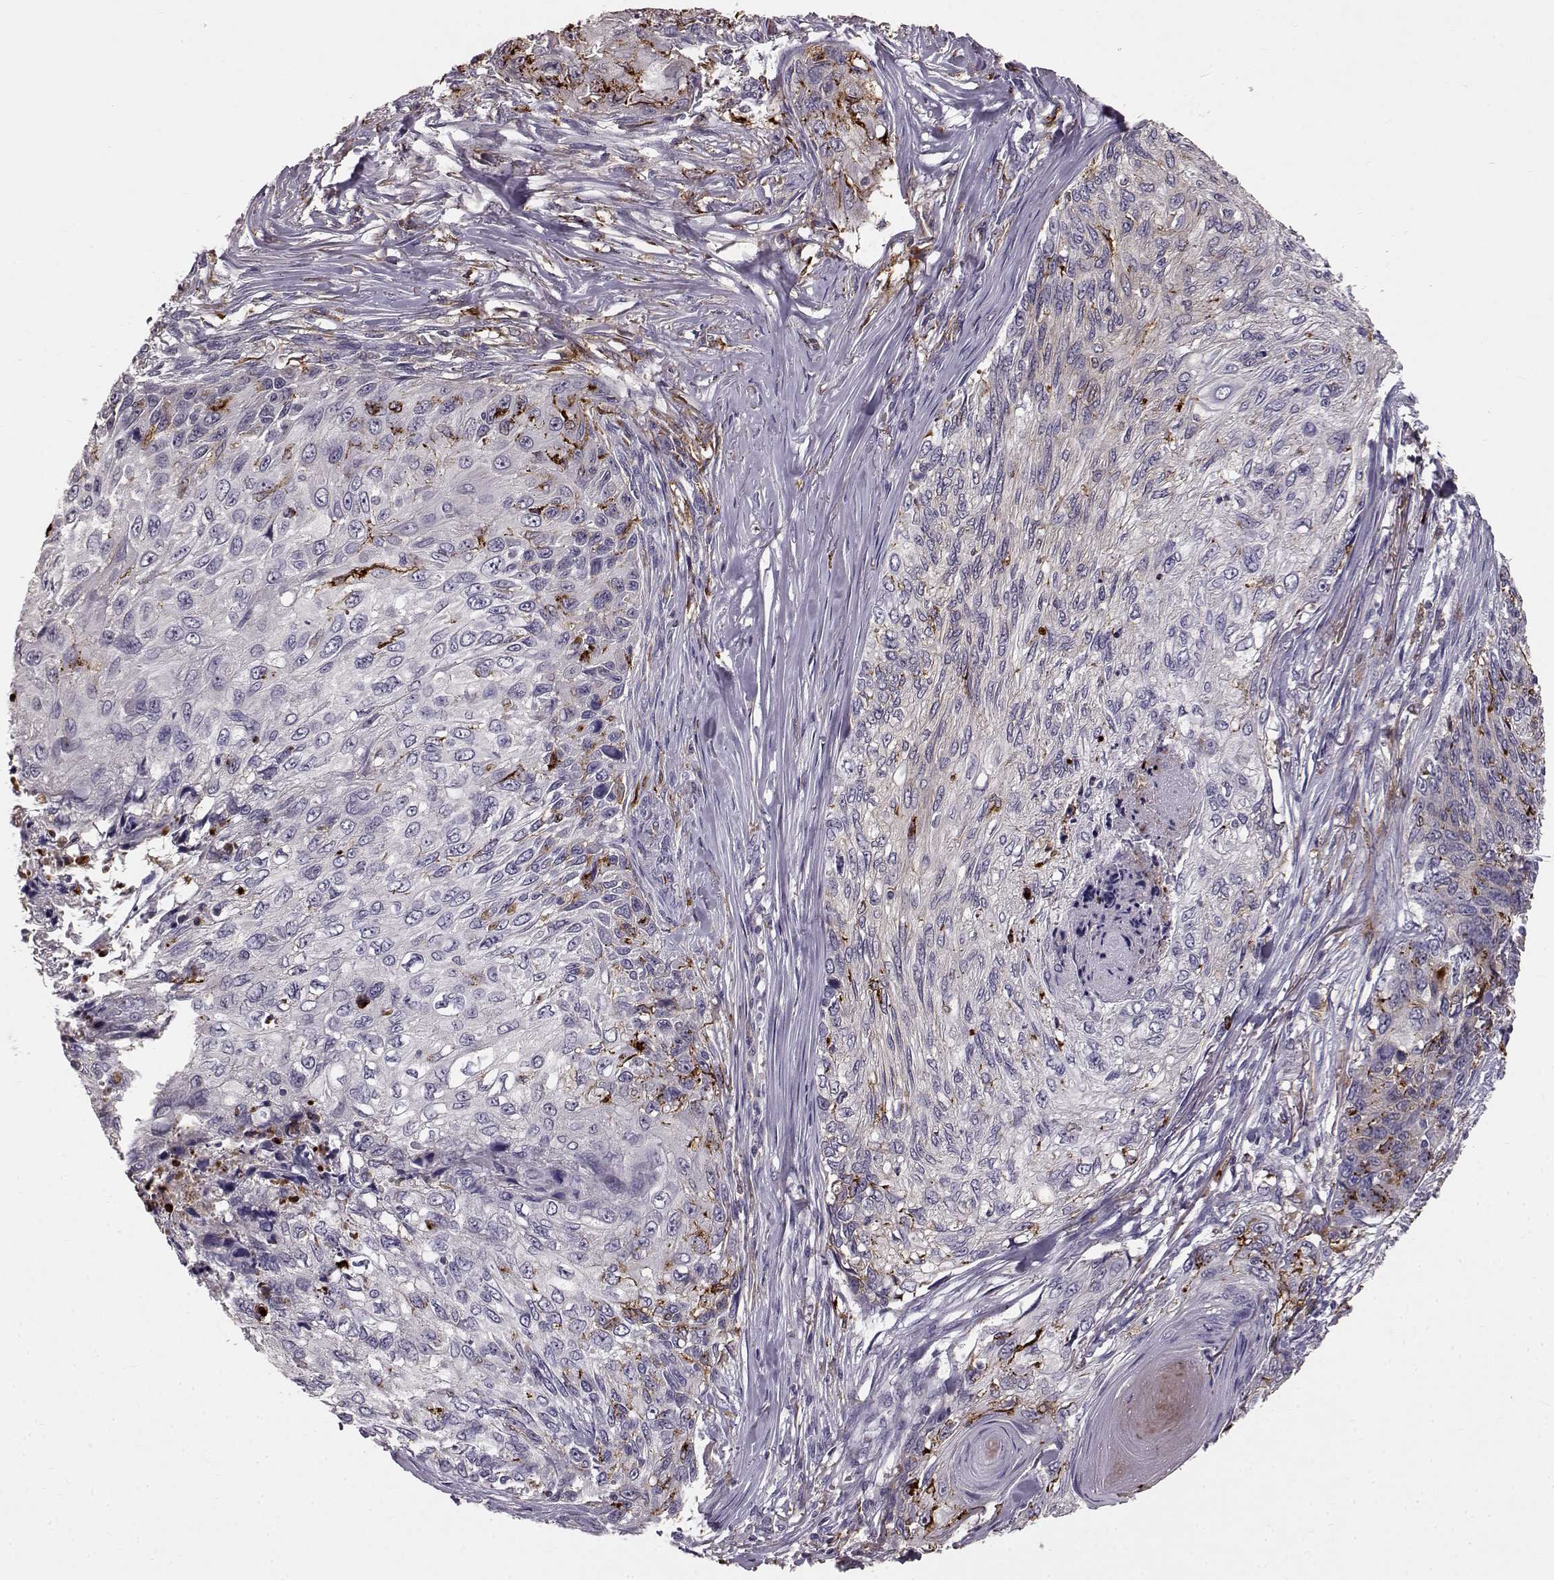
{"staining": {"intensity": "negative", "quantity": "none", "location": "none"}, "tissue": "skin cancer", "cell_type": "Tumor cells", "image_type": "cancer", "snomed": [{"axis": "morphology", "description": "Squamous cell carcinoma, NOS"}, {"axis": "topography", "description": "Skin"}], "caption": "DAB (3,3'-diaminobenzidine) immunohistochemical staining of human skin cancer (squamous cell carcinoma) reveals no significant expression in tumor cells.", "gene": "CCNF", "patient": {"sex": "male", "age": 92}}